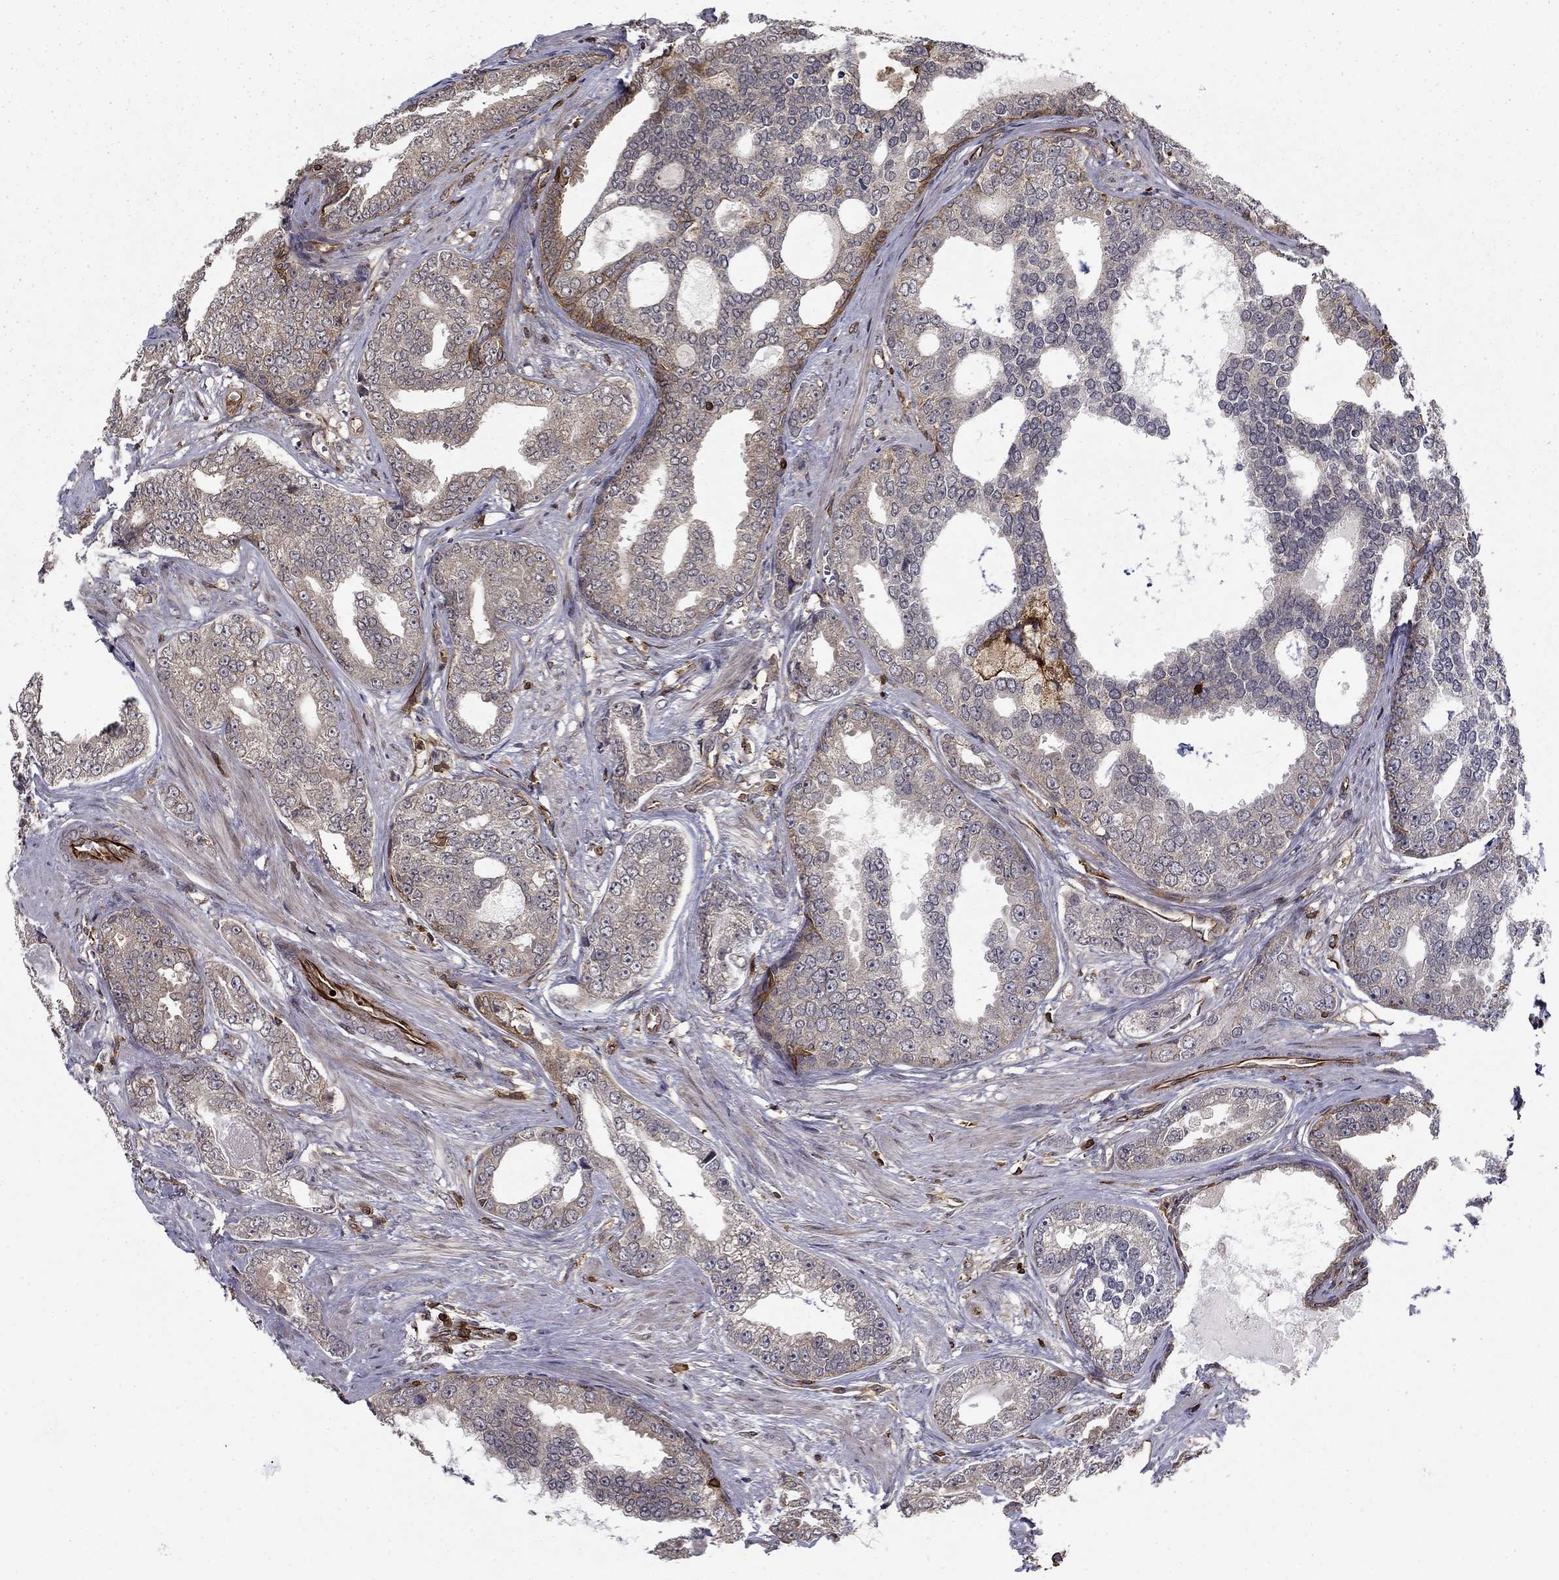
{"staining": {"intensity": "weak", "quantity": "<25%", "location": "cytoplasmic/membranous"}, "tissue": "prostate cancer", "cell_type": "Tumor cells", "image_type": "cancer", "snomed": [{"axis": "morphology", "description": "Adenocarcinoma, NOS"}, {"axis": "topography", "description": "Prostate"}], "caption": "Human prostate cancer (adenocarcinoma) stained for a protein using immunohistochemistry exhibits no staining in tumor cells.", "gene": "ADM", "patient": {"sex": "male", "age": 67}}